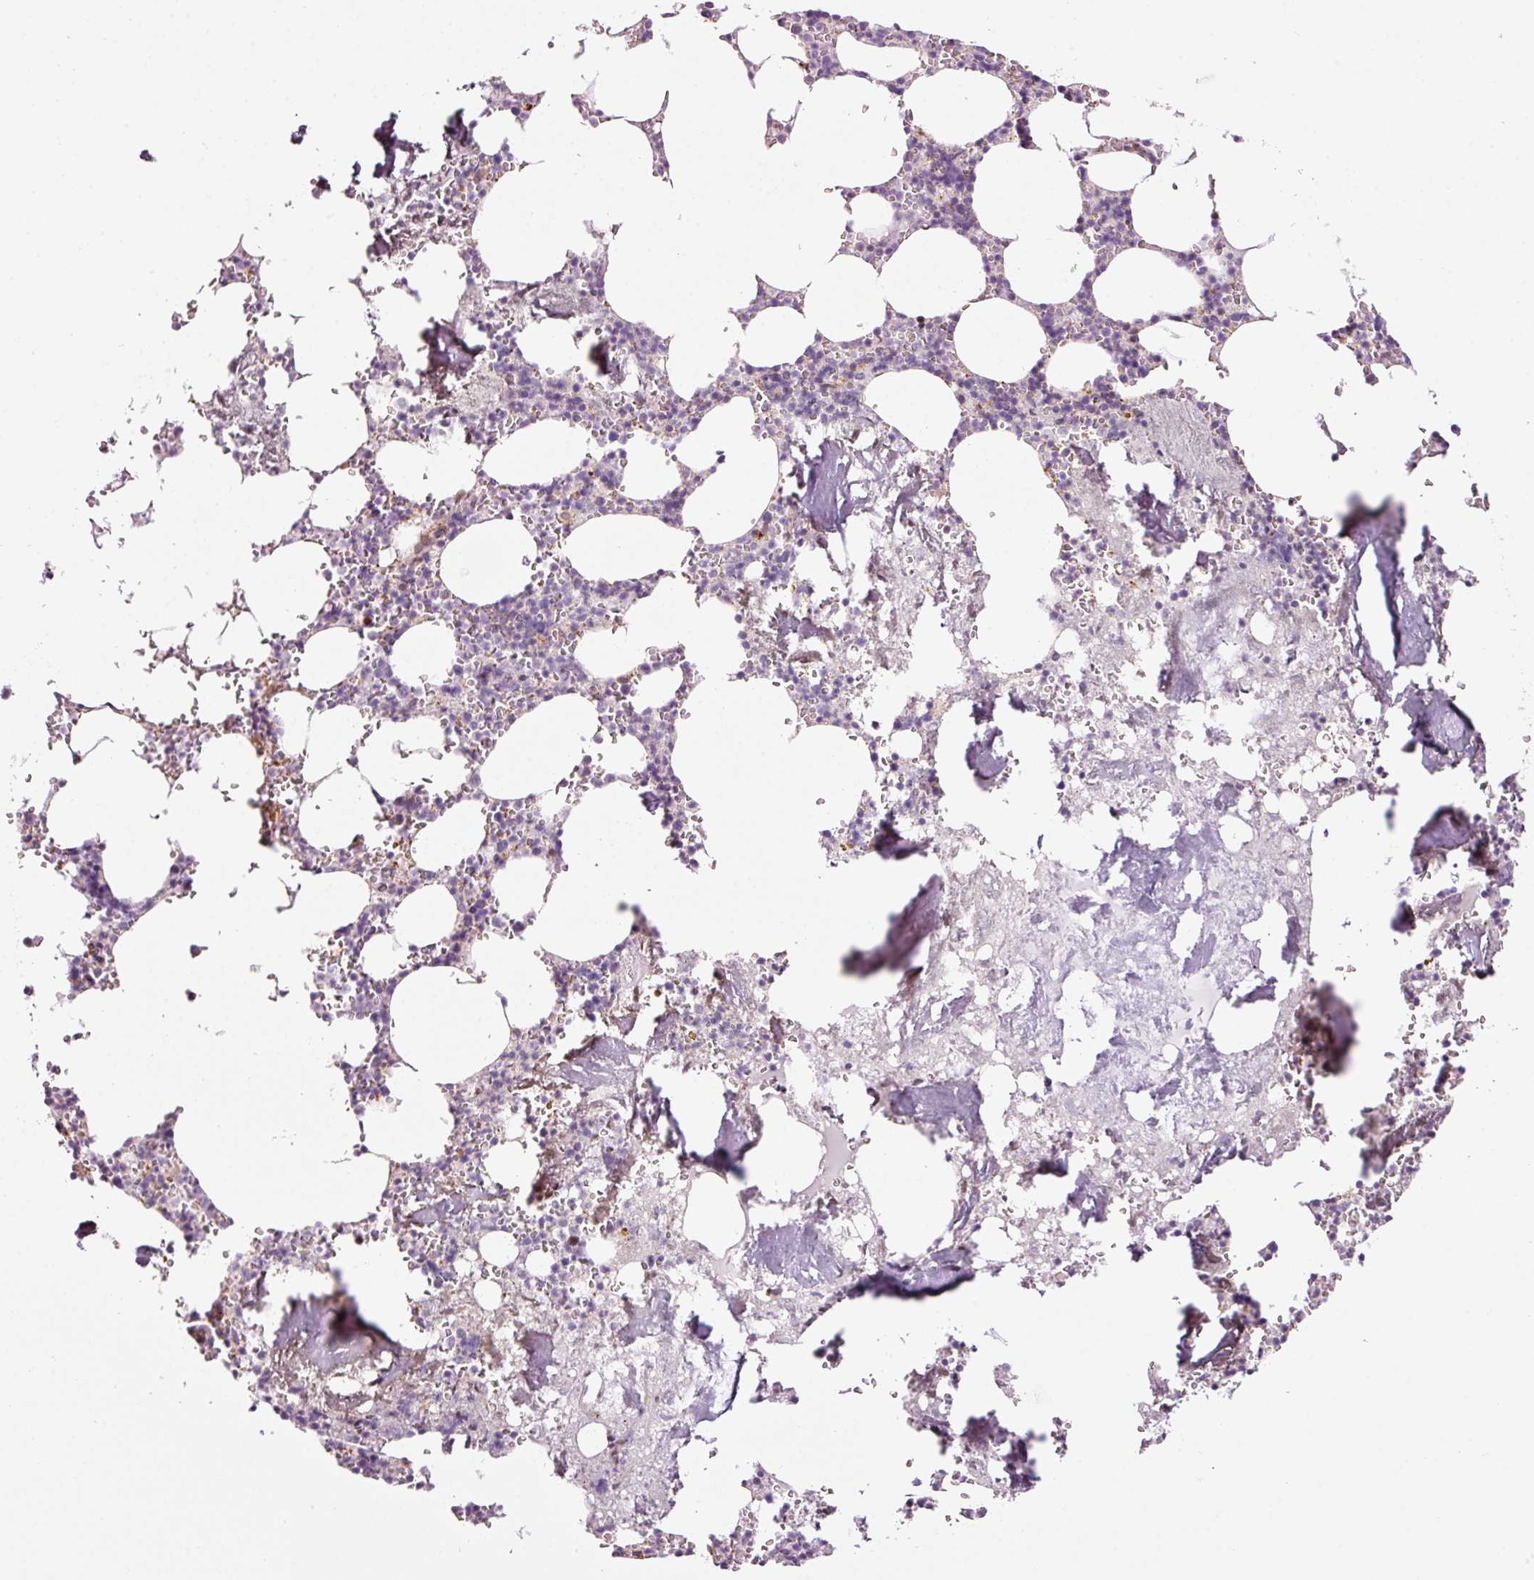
{"staining": {"intensity": "moderate", "quantity": "<25%", "location": "nuclear"}, "tissue": "bone marrow", "cell_type": "Hematopoietic cells", "image_type": "normal", "snomed": [{"axis": "morphology", "description": "Normal tissue, NOS"}, {"axis": "topography", "description": "Bone marrow"}], "caption": "Immunohistochemical staining of benign human bone marrow reveals low levels of moderate nuclear positivity in about <25% of hematopoietic cells. Immunohistochemistry stains the protein of interest in brown and the nuclei are stained blue.", "gene": "ANKRD20A1", "patient": {"sex": "male", "age": 54}}